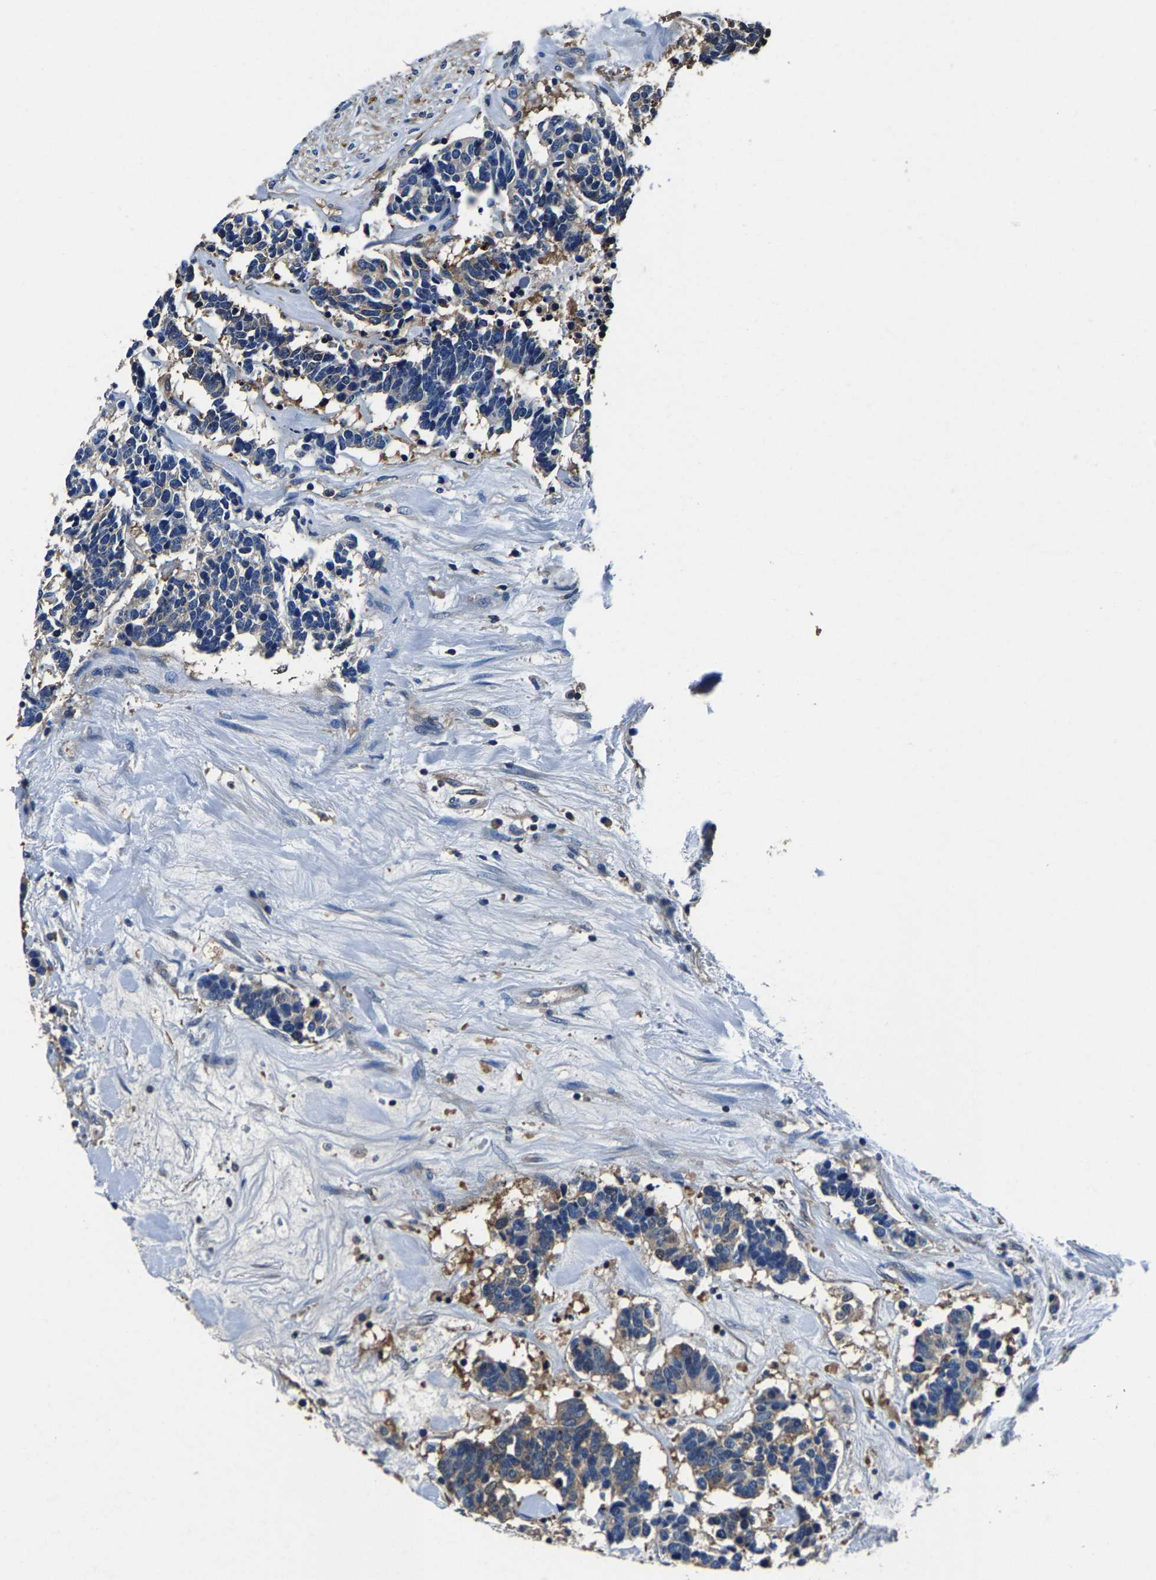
{"staining": {"intensity": "weak", "quantity": "<25%", "location": "cytoplasmic/membranous"}, "tissue": "carcinoid", "cell_type": "Tumor cells", "image_type": "cancer", "snomed": [{"axis": "morphology", "description": "Carcinoma, NOS"}, {"axis": "morphology", "description": "Carcinoid, malignant, NOS"}, {"axis": "topography", "description": "Urinary bladder"}], "caption": "Carcinoid stained for a protein using immunohistochemistry (IHC) shows no staining tumor cells.", "gene": "ALDOB", "patient": {"sex": "male", "age": 57}}